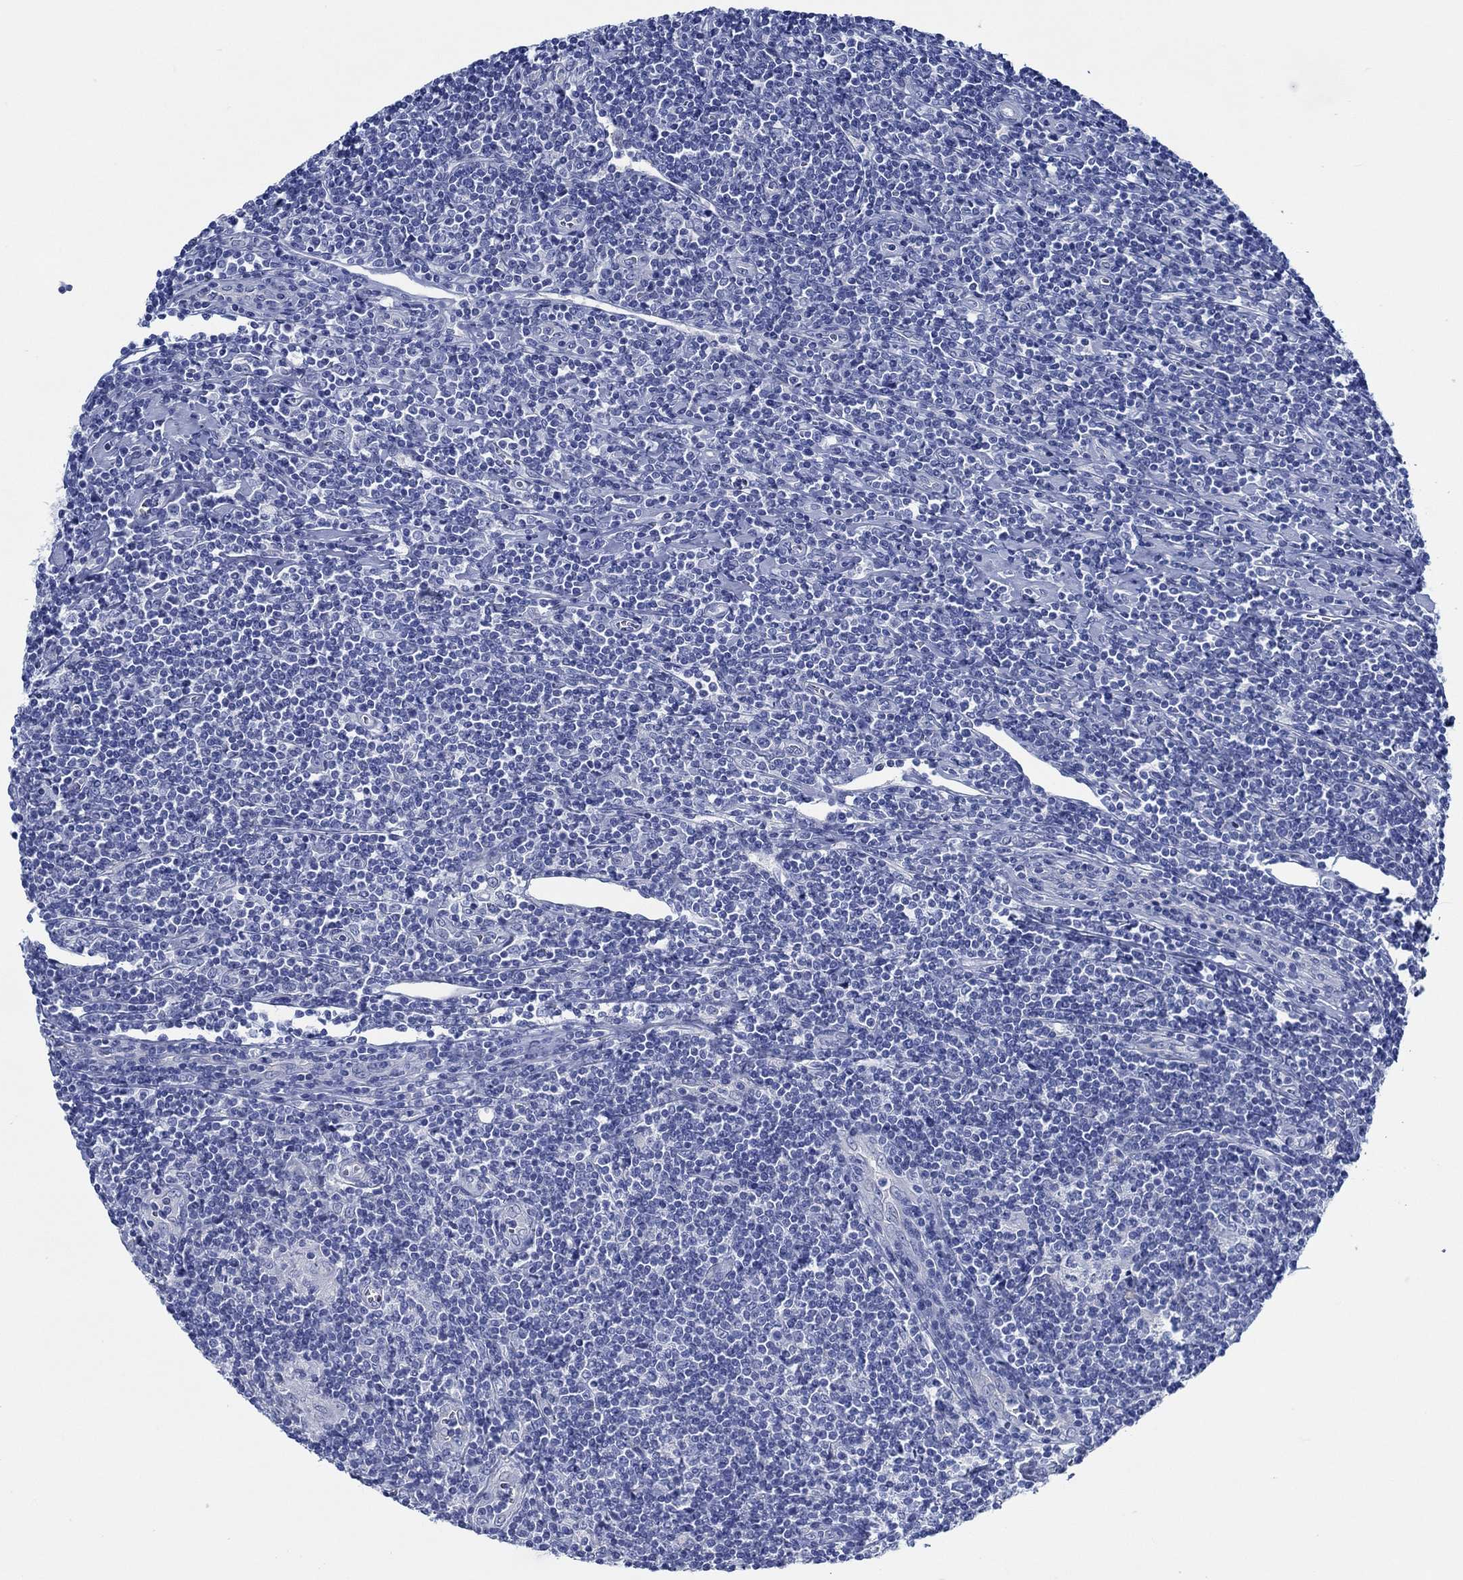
{"staining": {"intensity": "negative", "quantity": "none", "location": "none"}, "tissue": "lymphoma", "cell_type": "Tumor cells", "image_type": "cancer", "snomed": [{"axis": "morphology", "description": "Hodgkin's disease, NOS"}, {"axis": "topography", "description": "Lymph node"}], "caption": "Immunohistochemistry of lymphoma reveals no positivity in tumor cells.", "gene": "SVEP1", "patient": {"sex": "male", "age": 40}}